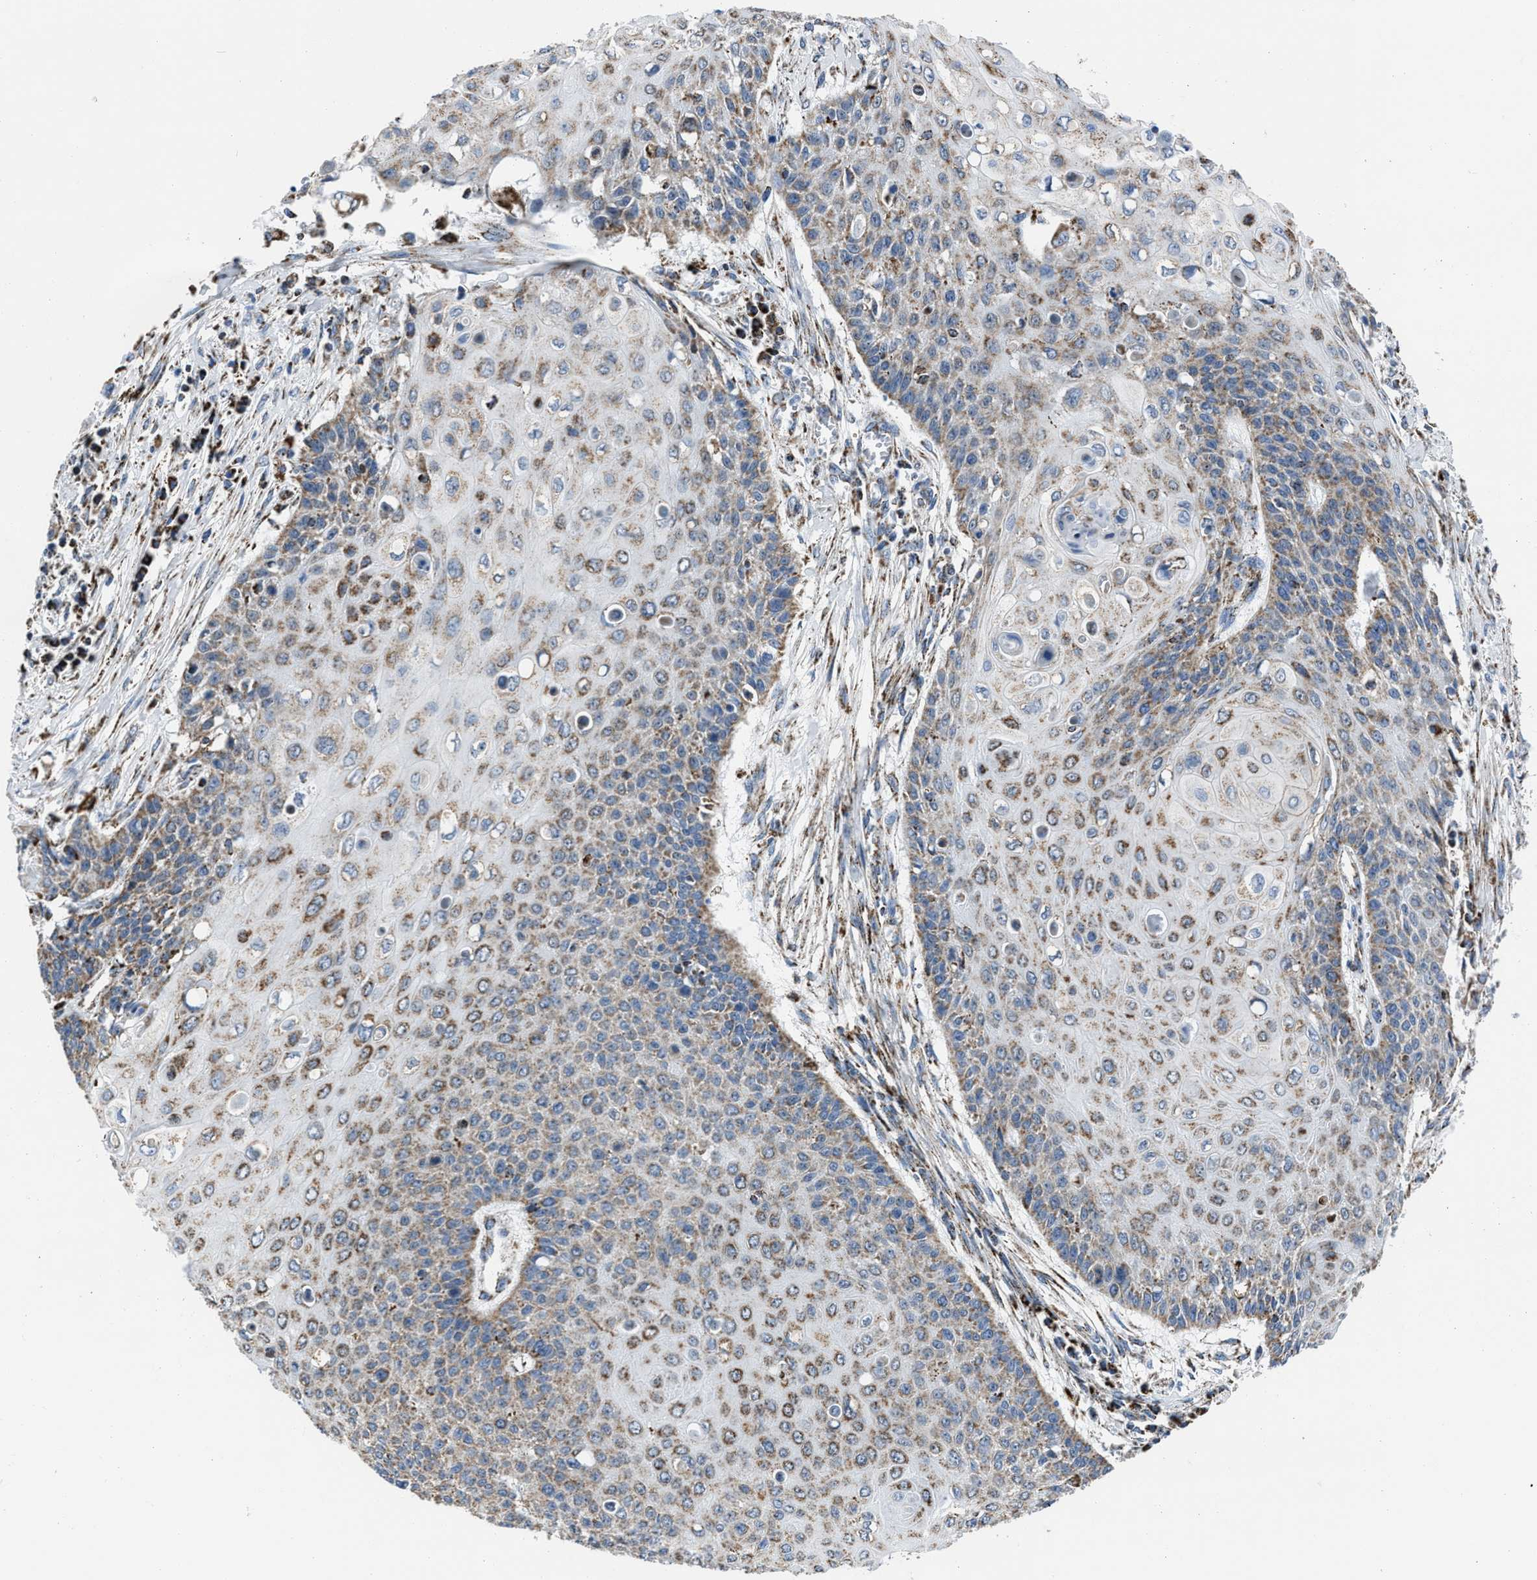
{"staining": {"intensity": "moderate", "quantity": ">75%", "location": "cytoplasmic/membranous"}, "tissue": "cervical cancer", "cell_type": "Tumor cells", "image_type": "cancer", "snomed": [{"axis": "morphology", "description": "Squamous cell carcinoma, NOS"}, {"axis": "topography", "description": "Cervix"}], "caption": "This is an image of immunohistochemistry staining of squamous cell carcinoma (cervical), which shows moderate expression in the cytoplasmic/membranous of tumor cells.", "gene": "NSD3", "patient": {"sex": "female", "age": 39}}